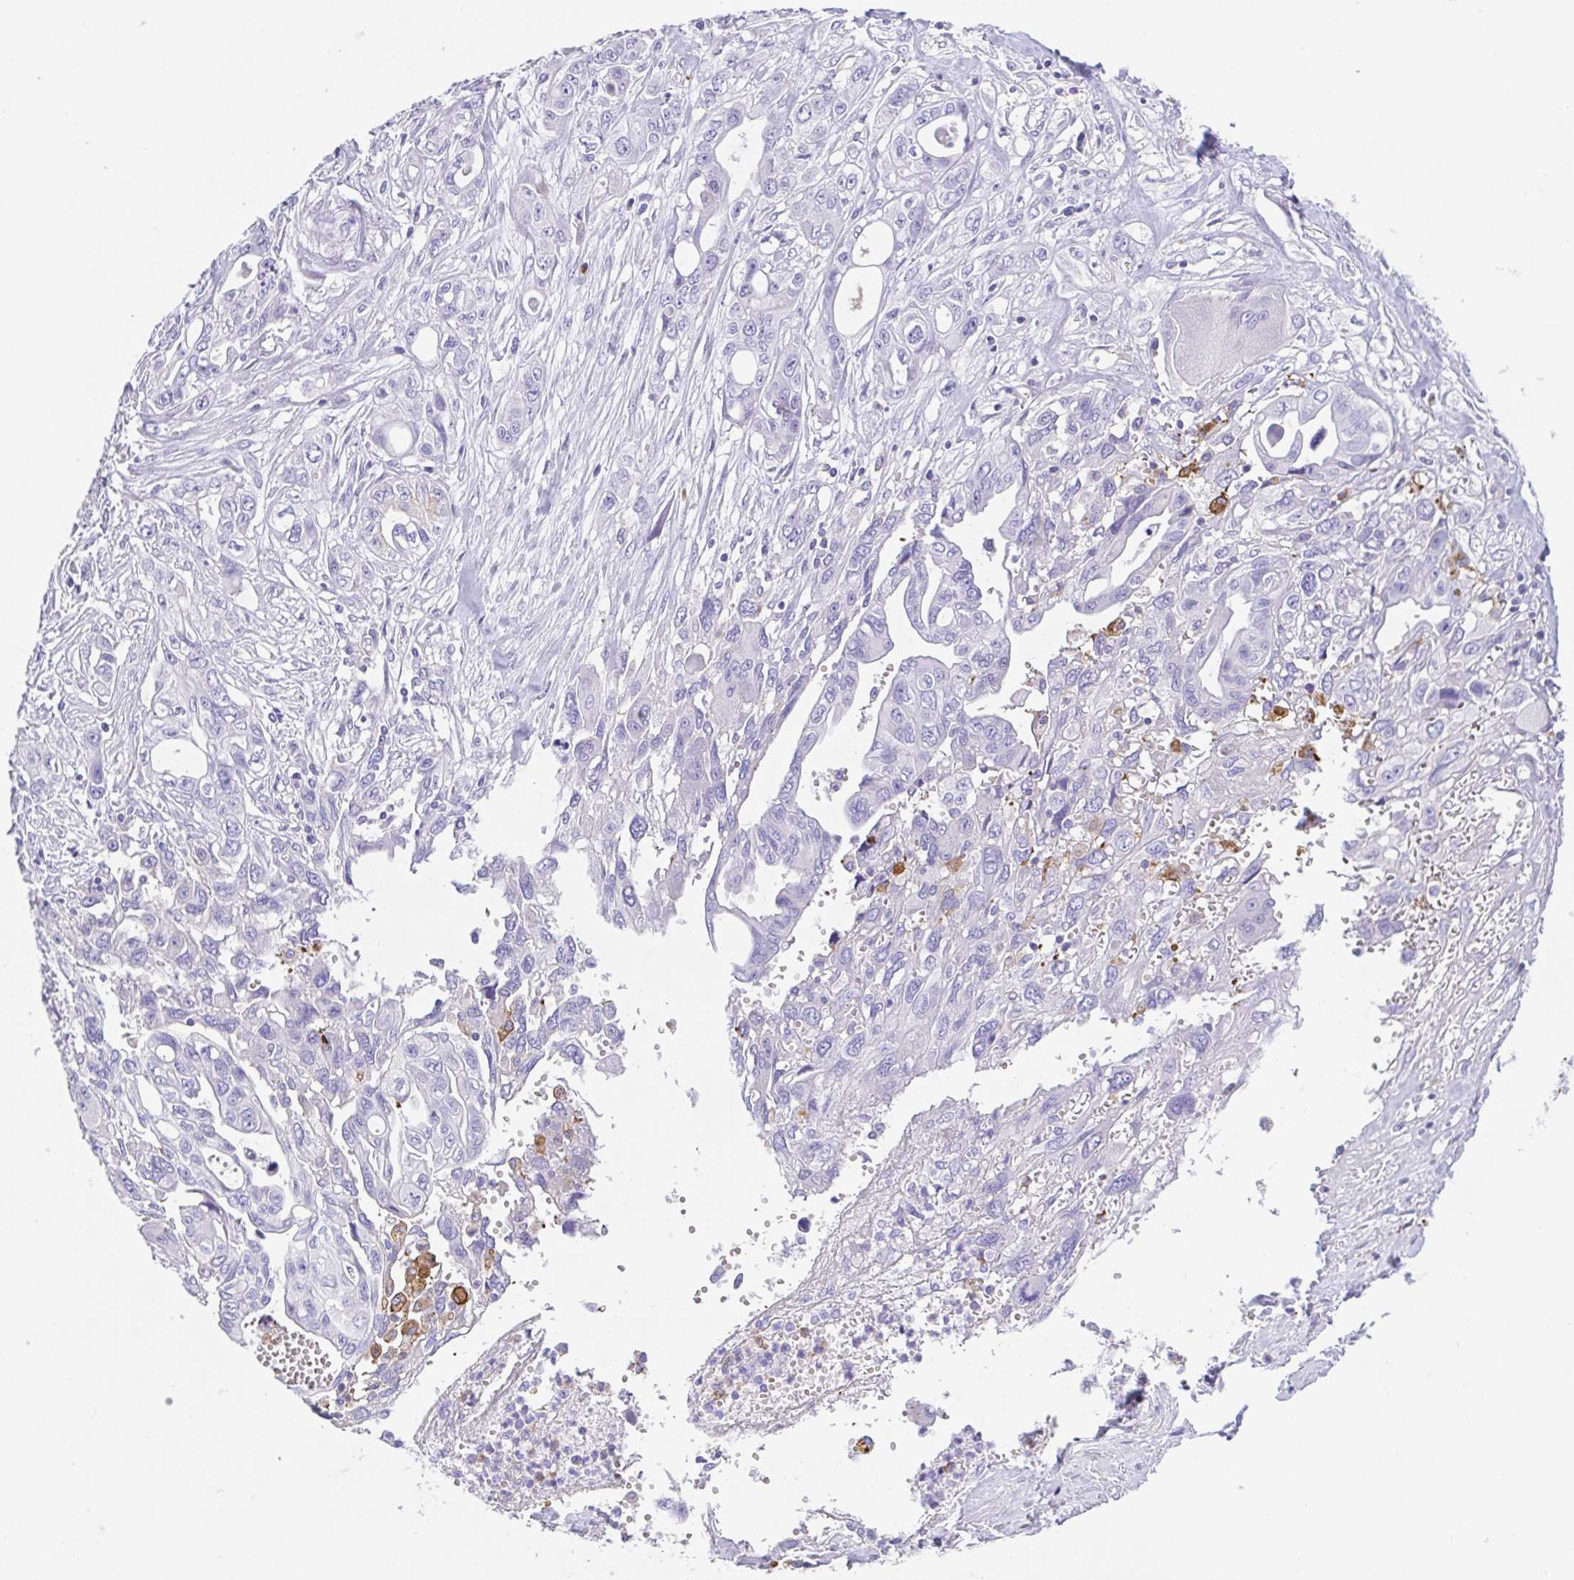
{"staining": {"intensity": "negative", "quantity": "none", "location": "none"}, "tissue": "pancreatic cancer", "cell_type": "Tumor cells", "image_type": "cancer", "snomed": [{"axis": "morphology", "description": "Adenocarcinoma, NOS"}, {"axis": "topography", "description": "Pancreas"}], "caption": "This is an immunohistochemistry image of pancreatic adenocarcinoma. There is no expression in tumor cells.", "gene": "ARPP21", "patient": {"sex": "female", "age": 47}}